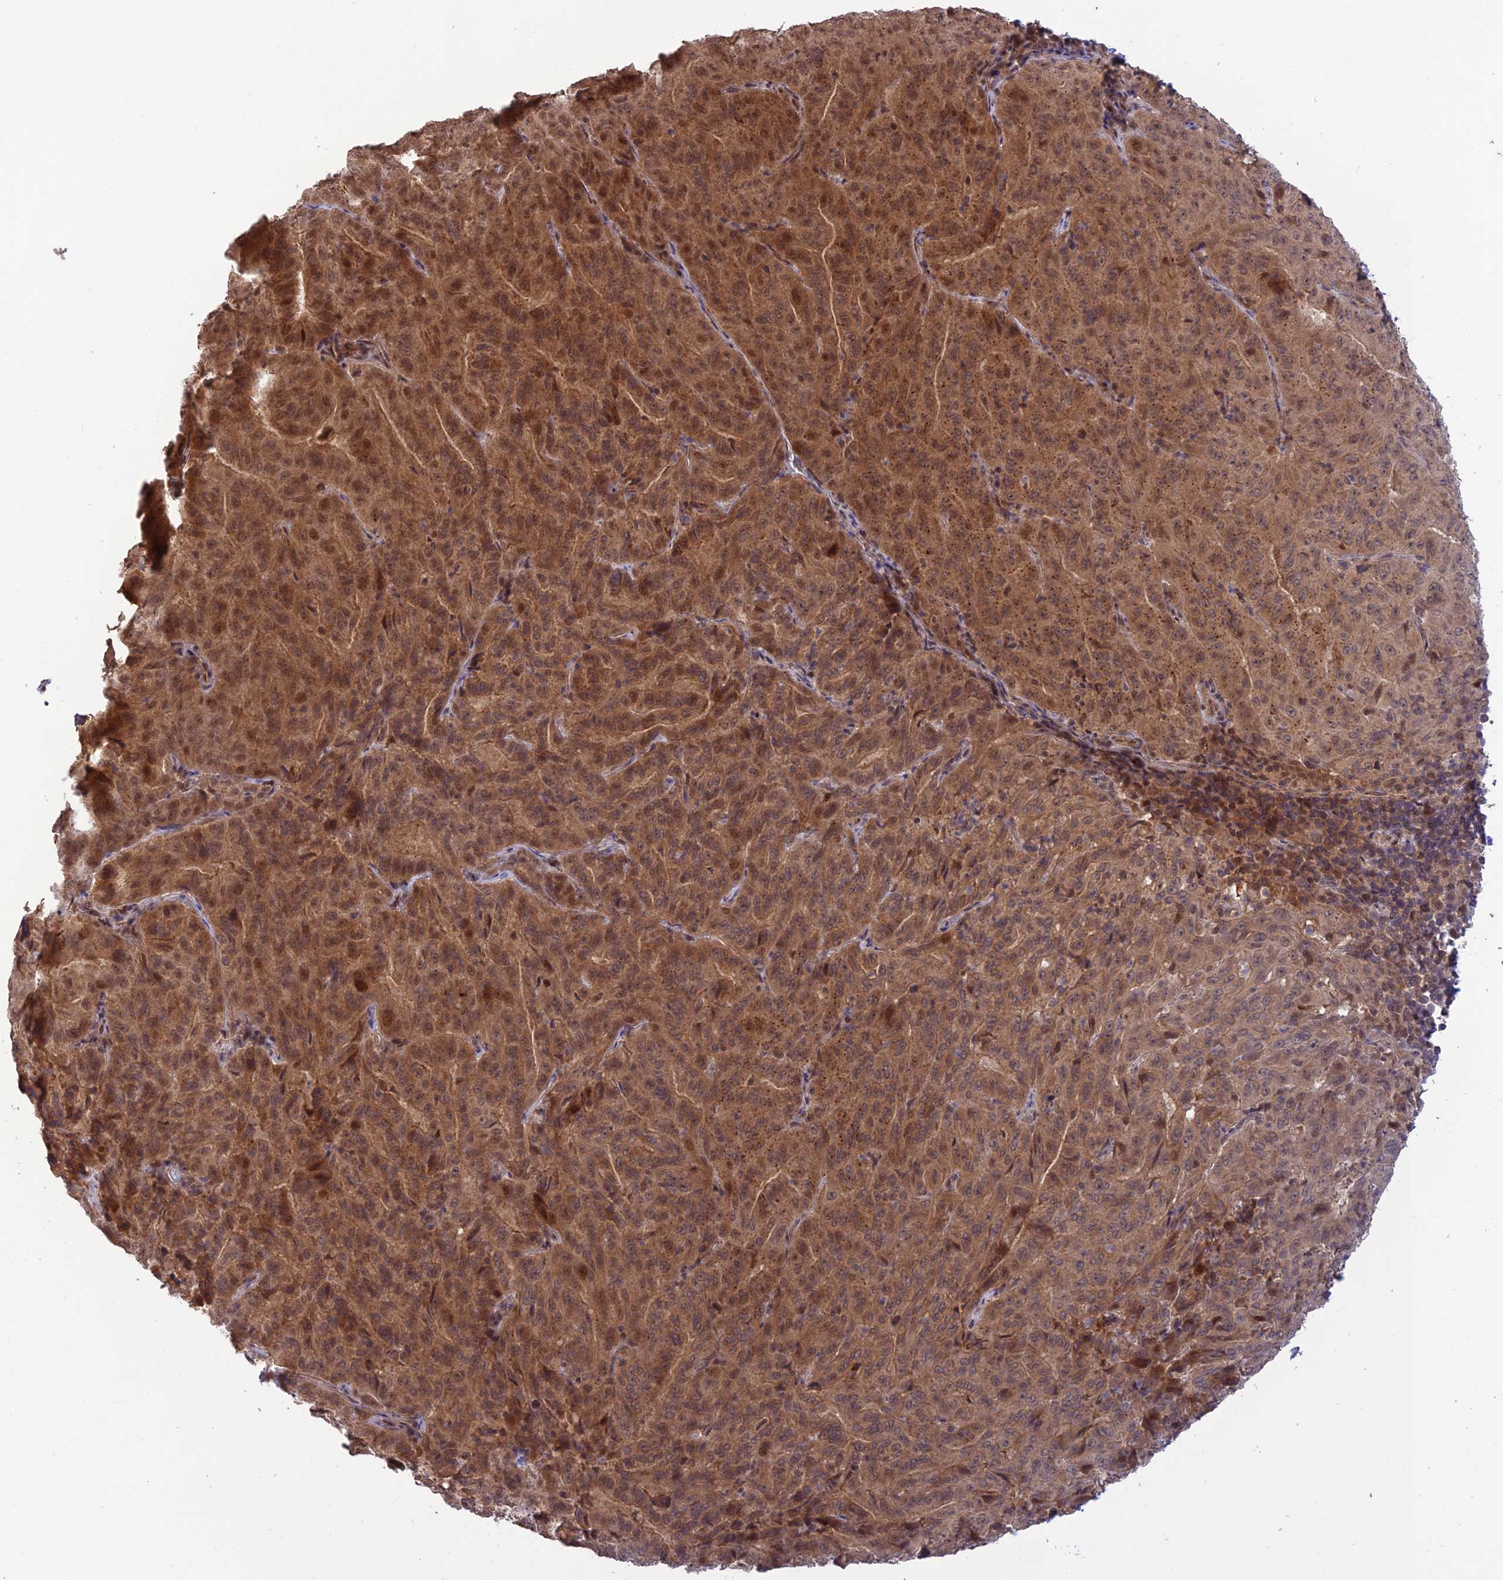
{"staining": {"intensity": "moderate", "quantity": ">75%", "location": "cytoplasmic/membranous,nuclear"}, "tissue": "pancreatic cancer", "cell_type": "Tumor cells", "image_type": "cancer", "snomed": [{"axis": "morphology", "description": "Adenocarcinoma, NOS"}, {"axis": "topography", "description": "Pancreas"}], "caption": "Immunohistochemical staining of pancreatic cancer displays moderate cytoplasmic/membranous and nuclear protein positivity in about >75% of tumor cells.", "gene": "REV1", "patient": {"sex": "male", "age": 63}}